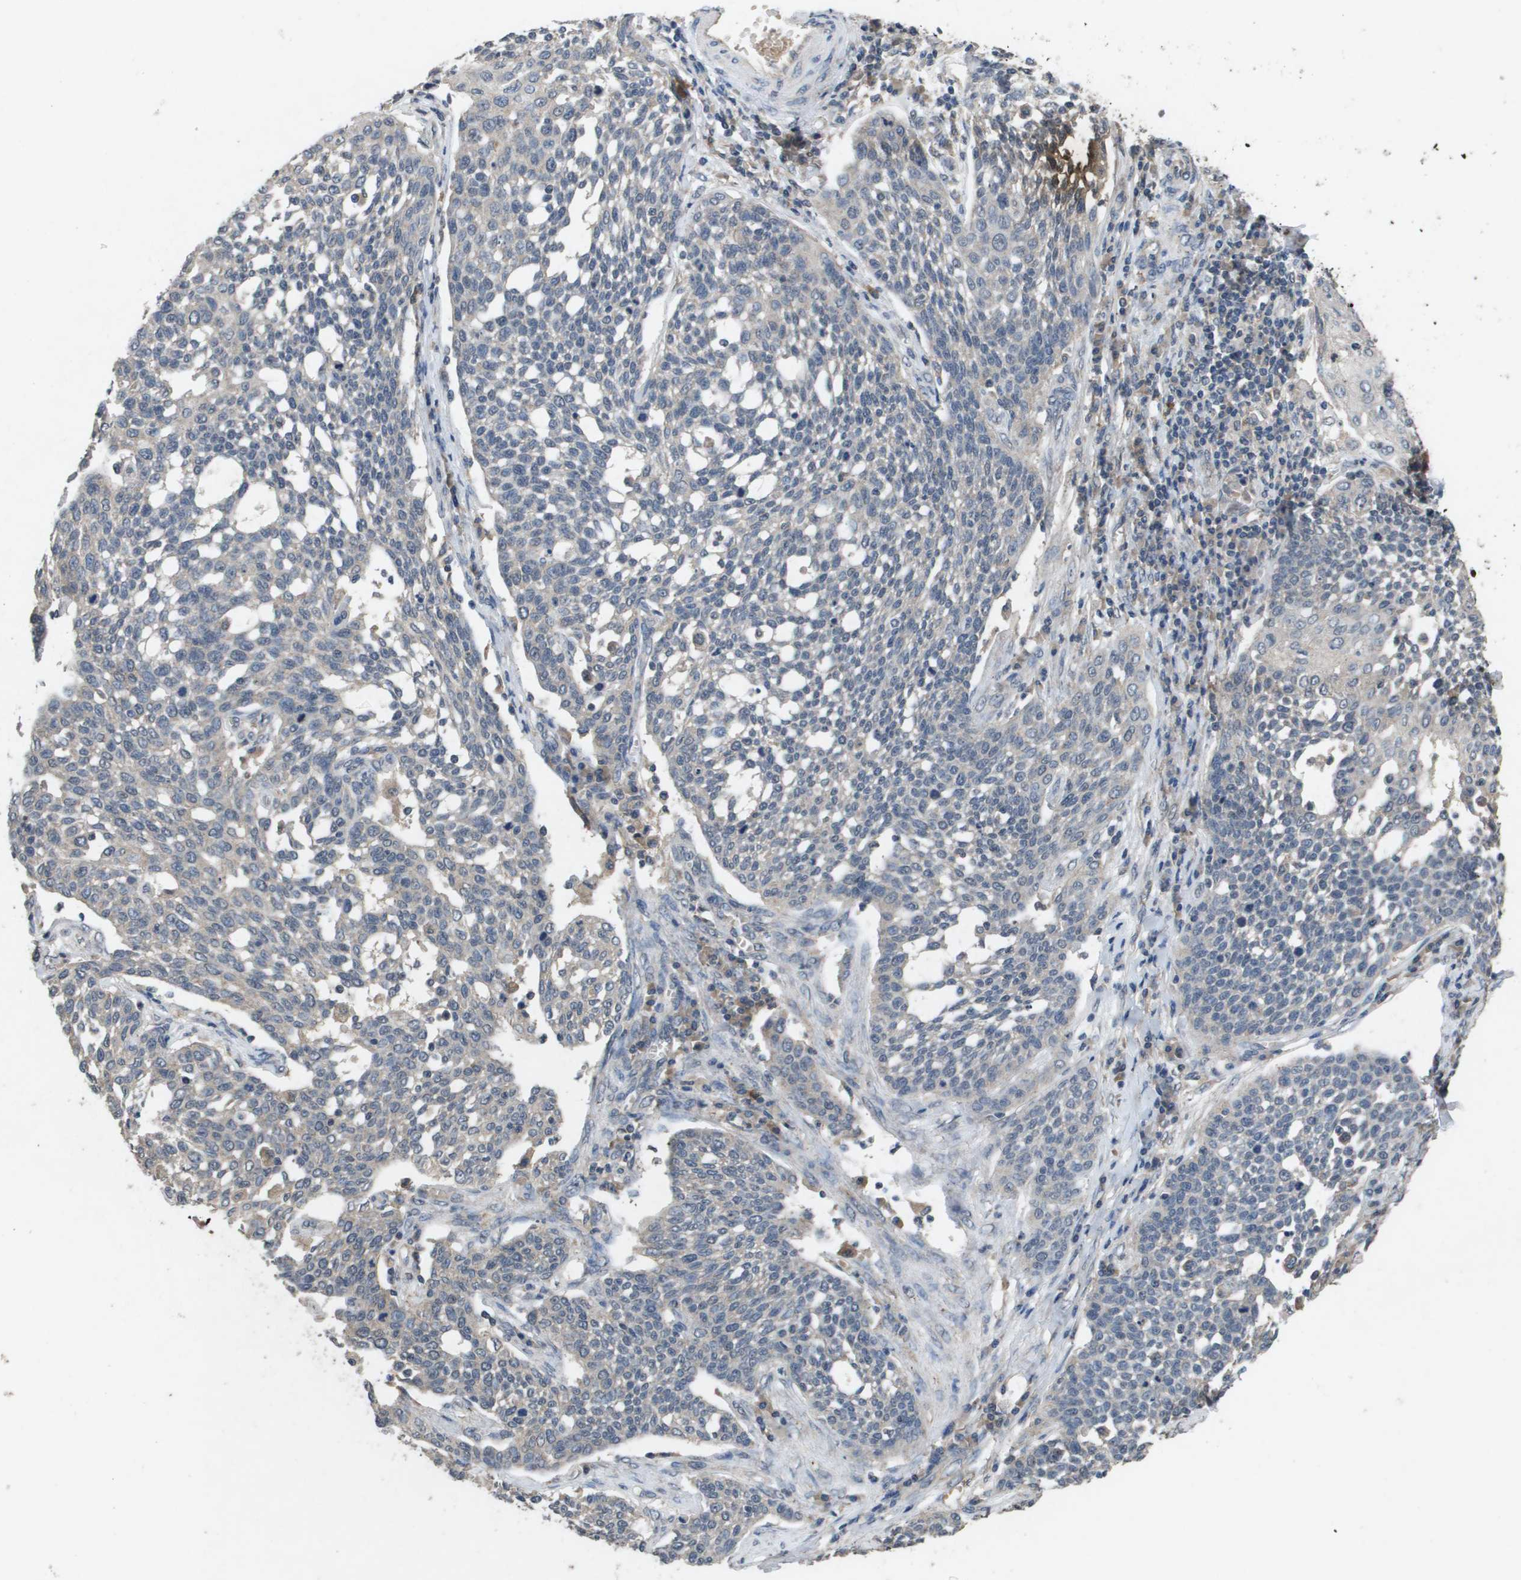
{"staining": {"intensity": "weak", "quantity": "<25%", "location": "cytoplasmic/membranous"}, "tissue": "cervical cancer", "cell_type": "Tumor cells", "image_type": "cancer", "snomed": [{"axis": "morphology", "description": "Squamous cell carcinoma, NOS"}, {"axis": "topography", "description": "Cervix"}], "caption": "A micrograph of cervical cancer stained for a protein reveals no brown staining in tumor cells.", "gene": "PROC", "patient": {"sex": "female", "age": 34}}